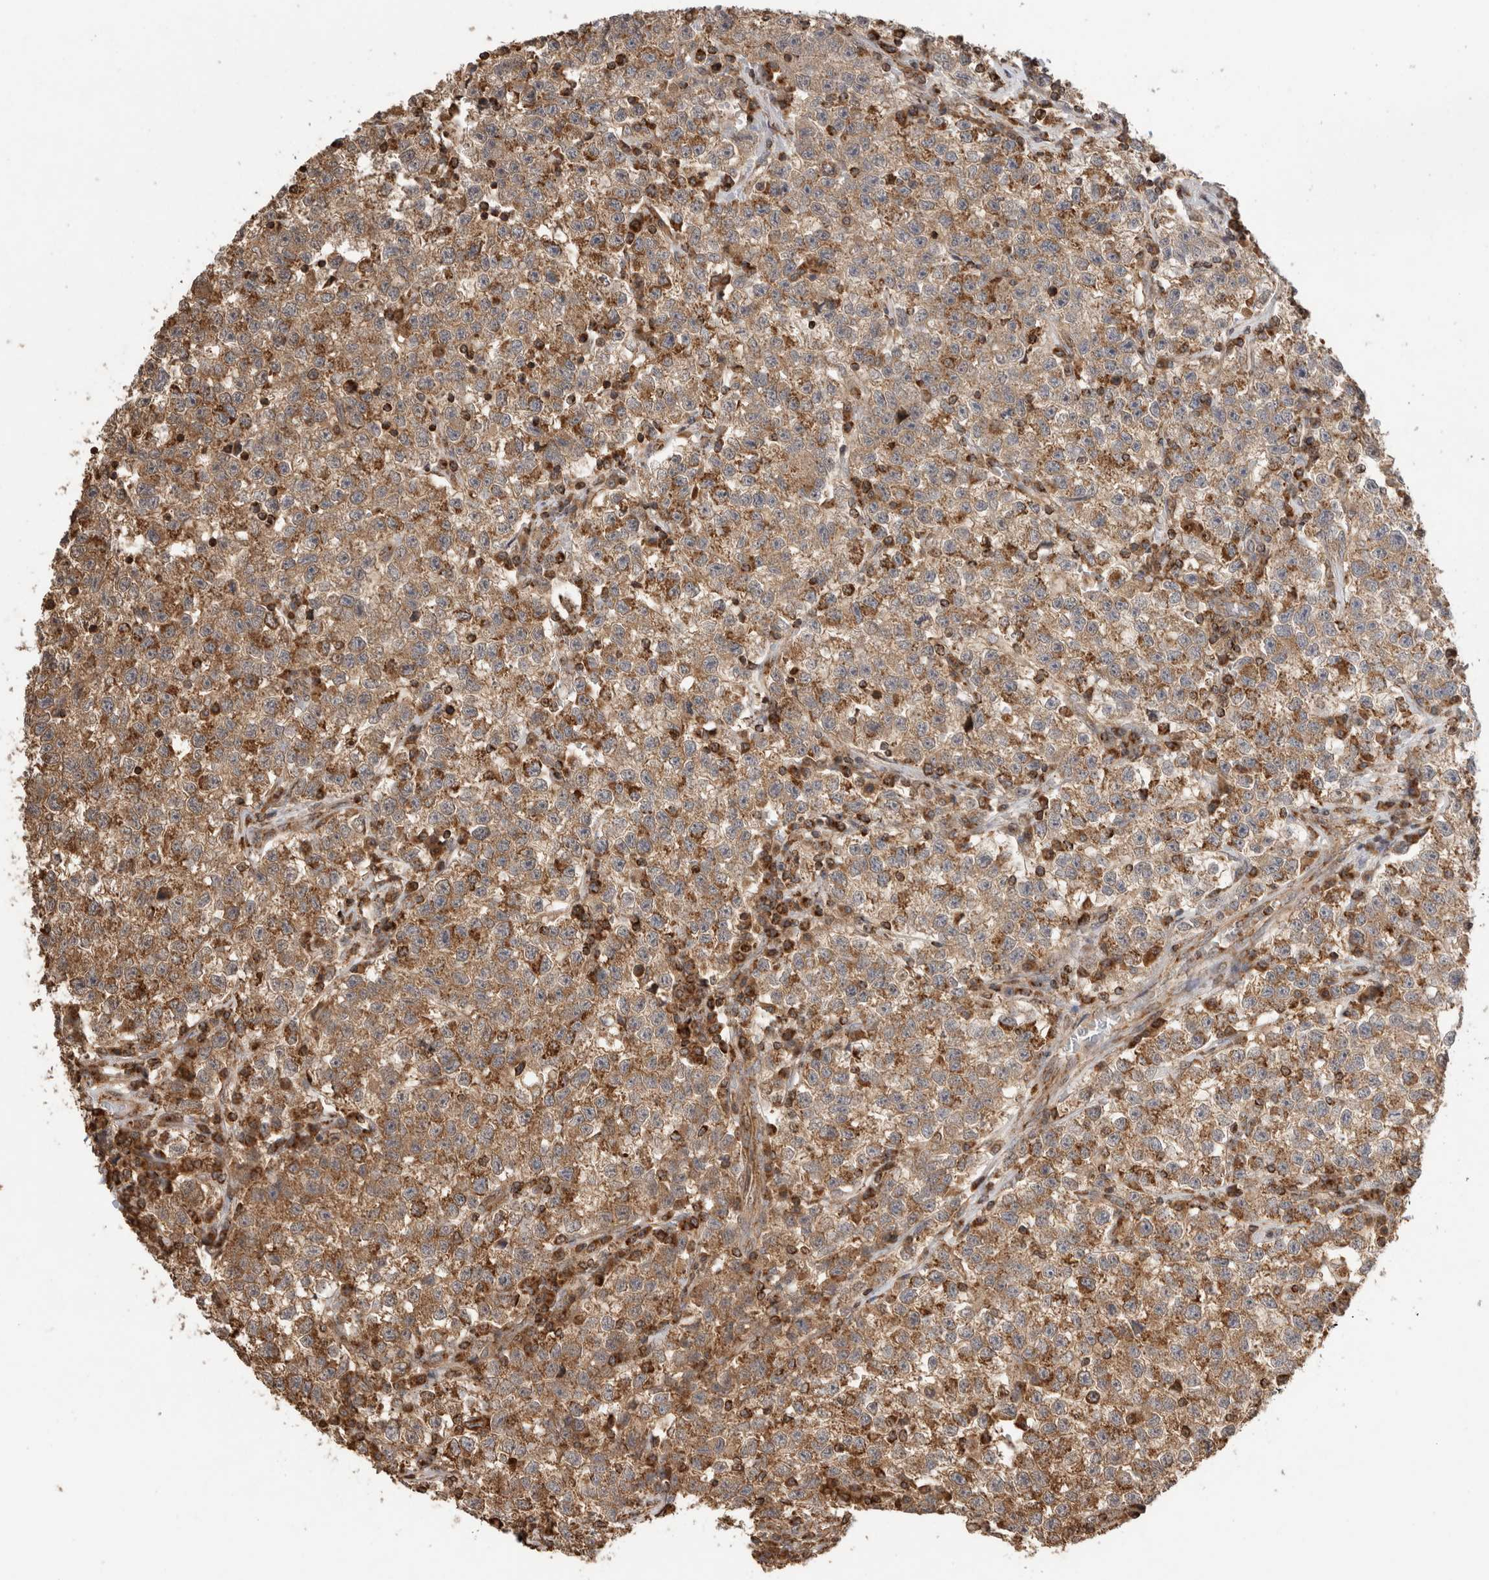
{"staining": {"intensity": "strong", "quantity": ">75%", "location": "cytoplasmic/membranous"}, "tissue": "testis cancer", "cell_type": "Tumor cells", "image_type": "cancer", "snomed": [{"axis": "morphology", "description": "Seminoma, NOS"}, {"axis": "topography", "description": "Testis"}], "caption": "Testis cancer (seminoma) tissue reveals strong cytoplasmic/membranous expression in about >75% of tumor cells", "gene": "IMMP2L", "patient": {"sex": "male", "age": 22}}